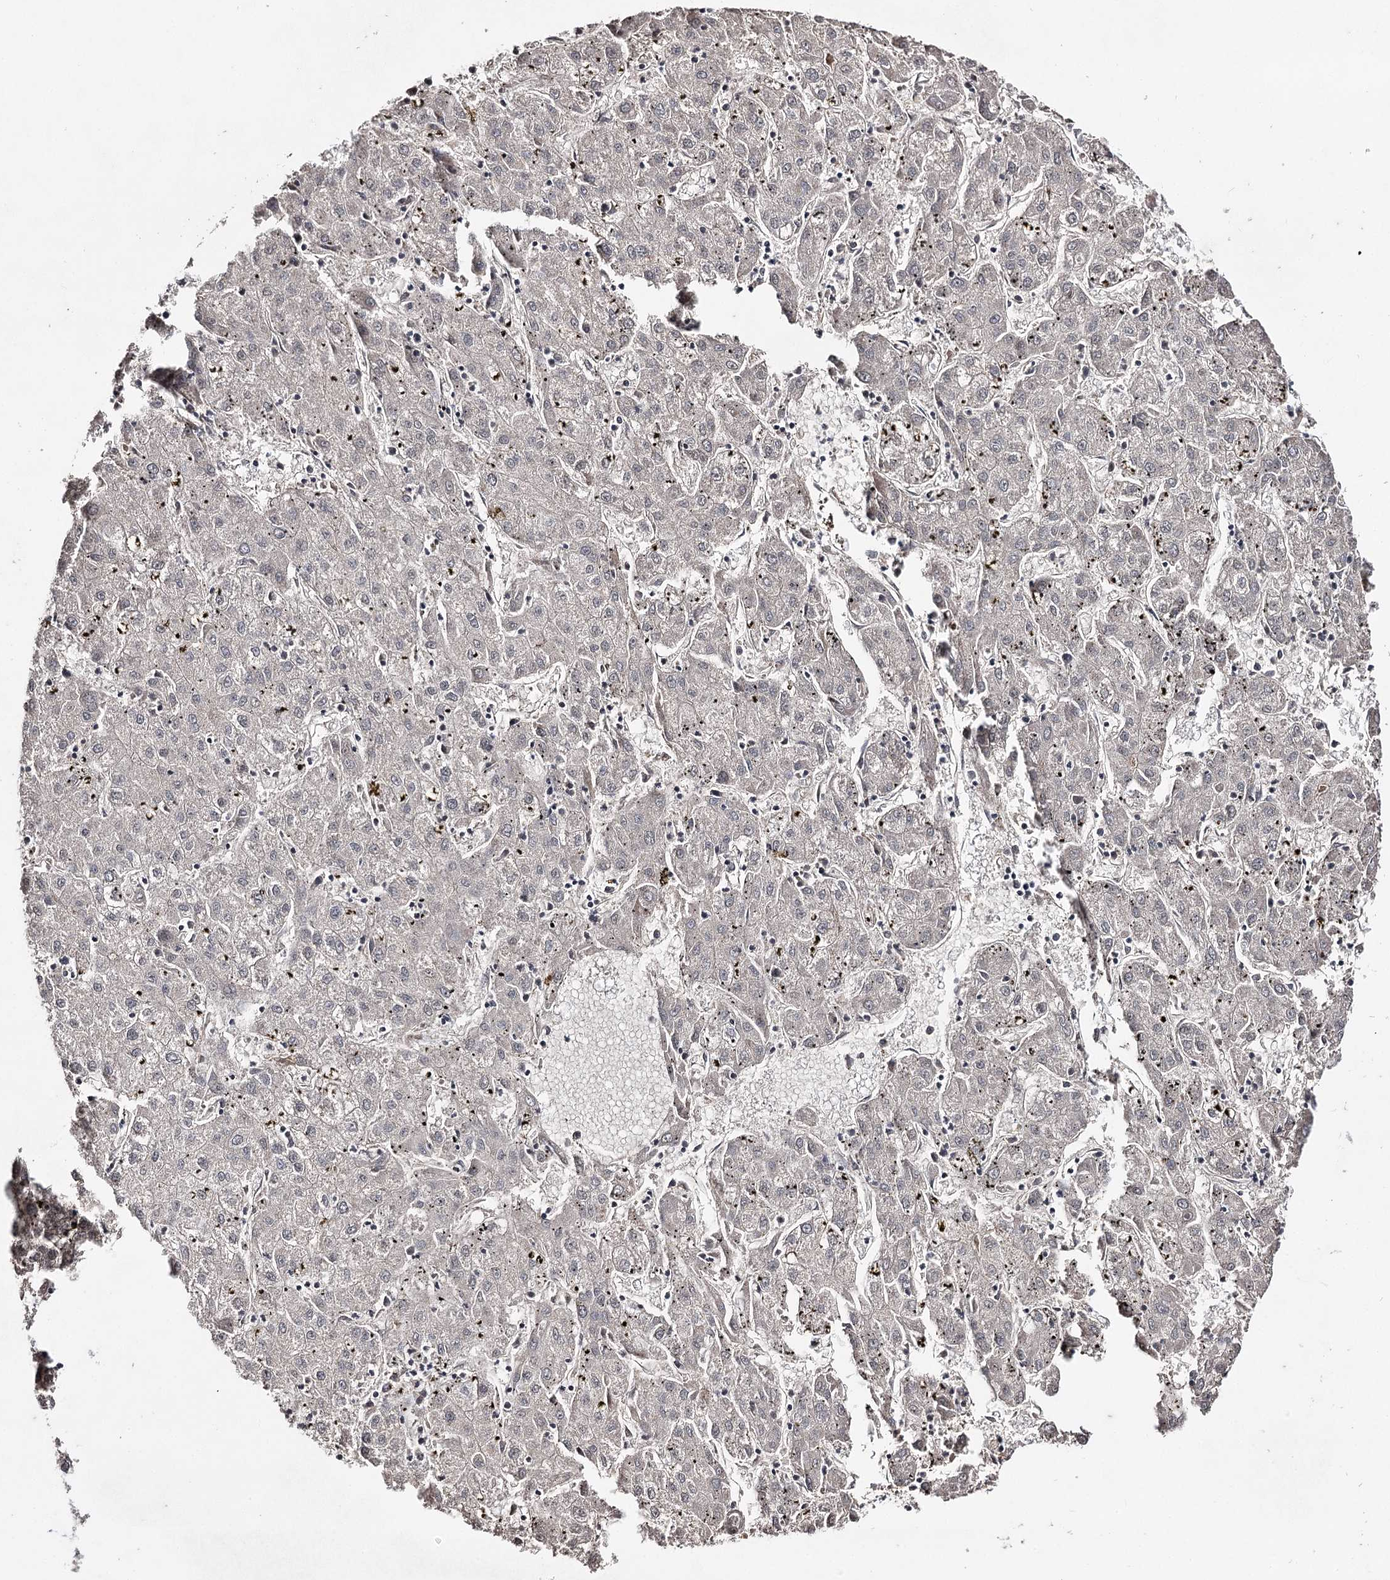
{"staining": {"intensity": "negative", "quantity": "none", "location": "none"}, "tissue": "liver cancer", "cell_type": "Tumor cells", "image_type": "cancer", "snomed": [{"axis": "morphology", "description": "Carcinoma, Hepatocellular, NOS"}, {"axis": "topography", "description": "Liver"}], "caption": "DAB (3,3'-diaminobenzidine) immunohistochemical staining of human liver cancer (hepatocellular carcinoma) displays no significant expression in tumor cells.", "gene": "SYNGR3", "patient": {"sex": "male", "age": 72}}